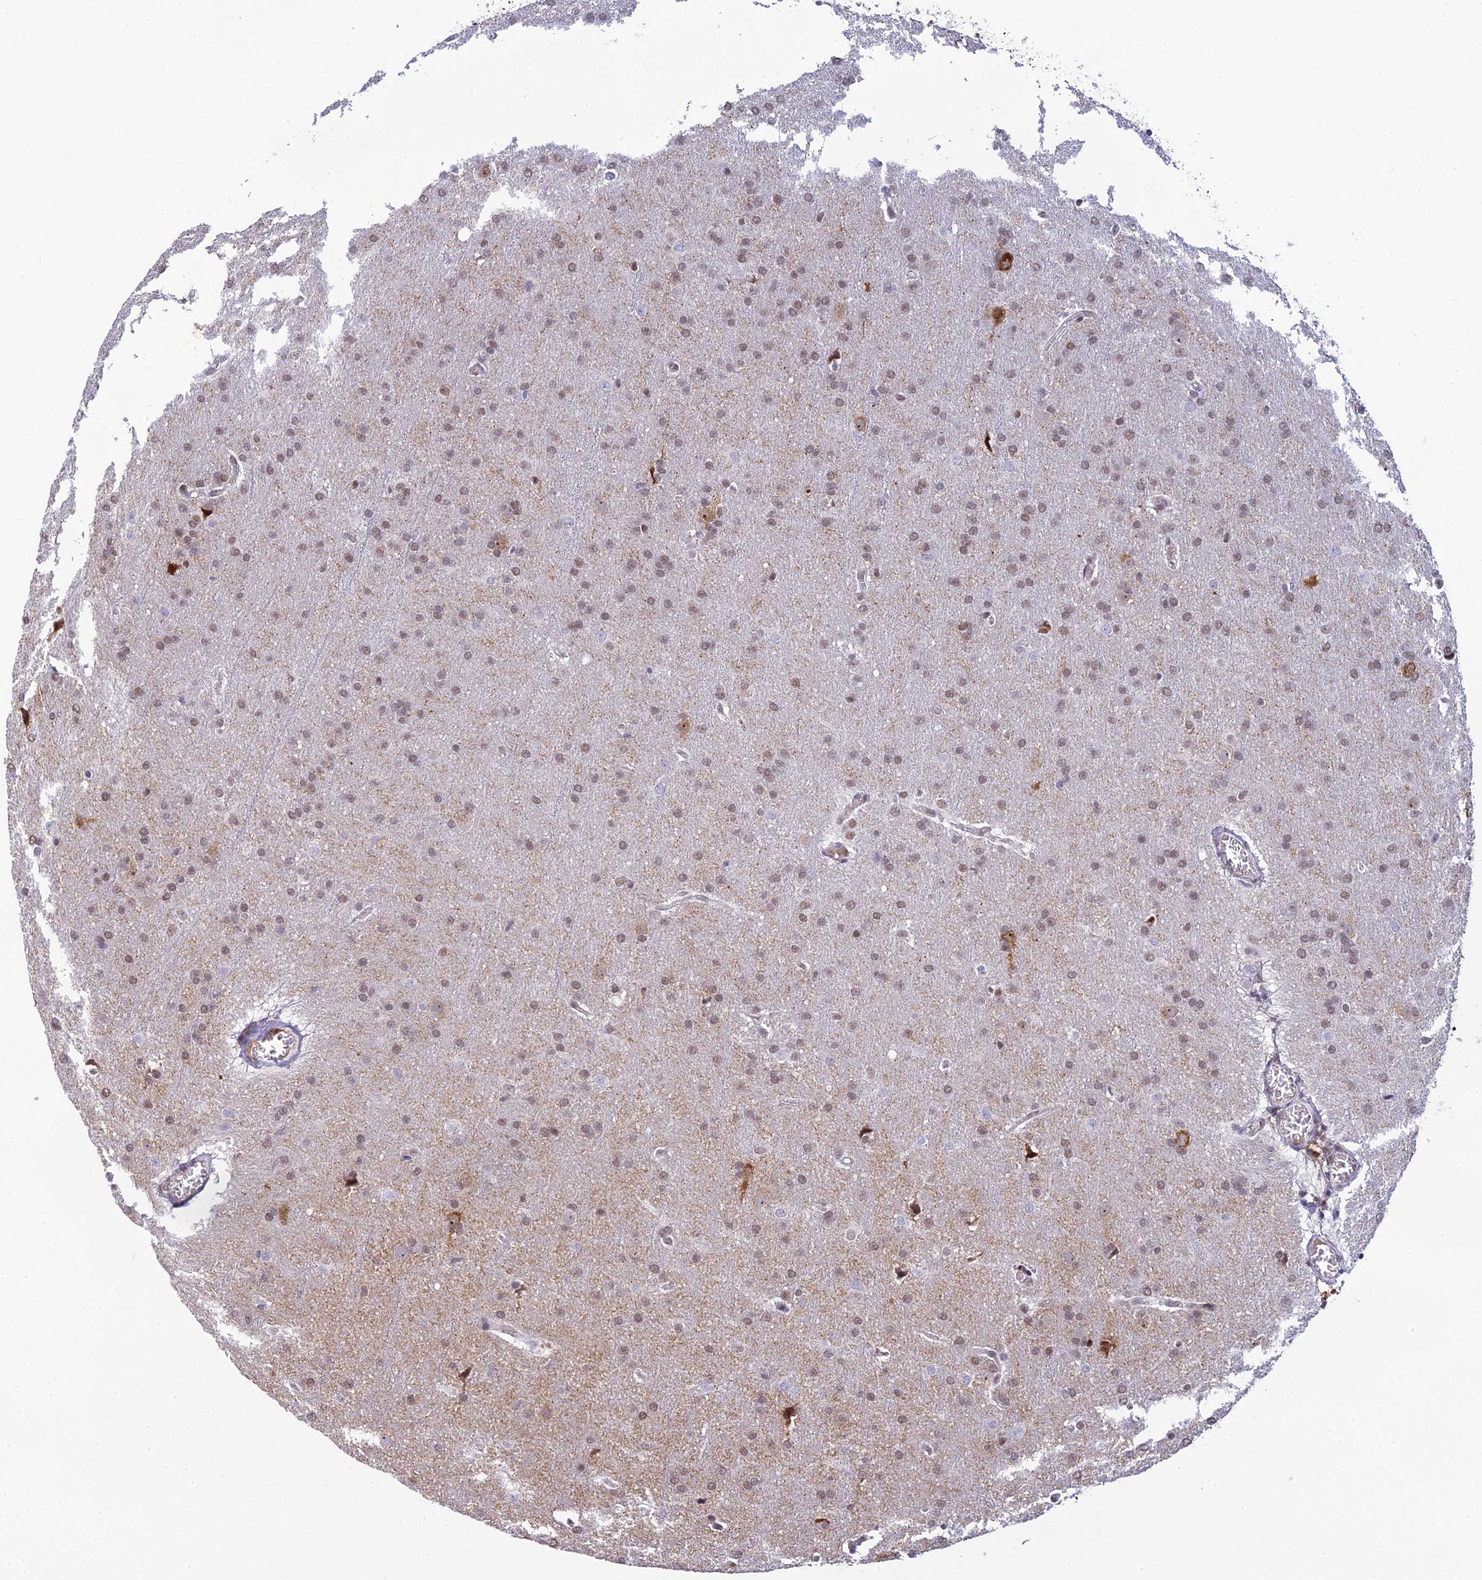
{"staining": {"intensity": "moderate", "quantity": ">75%", "location": "nuclear"}, "tissue": "glioma", "cell_type": "Tumor cells", "image_type": "cancer", "snomed": [{"axis": "morphology", "description": "Glioma, malignant, Low grade"}, {"axis": "topography", "description": "Brain"}], "caption": "An immunohistochemistry micrograph of tumor tissue is shown. Protein staining in brown labels moderate nuclear positivity in low-grade glioma (malignant) within tumor cells. (Brightfield microscopy of DAB IHC at high magnification).", "gene": "RANBP3", "patient": {"sex": "female", "age": 32}}